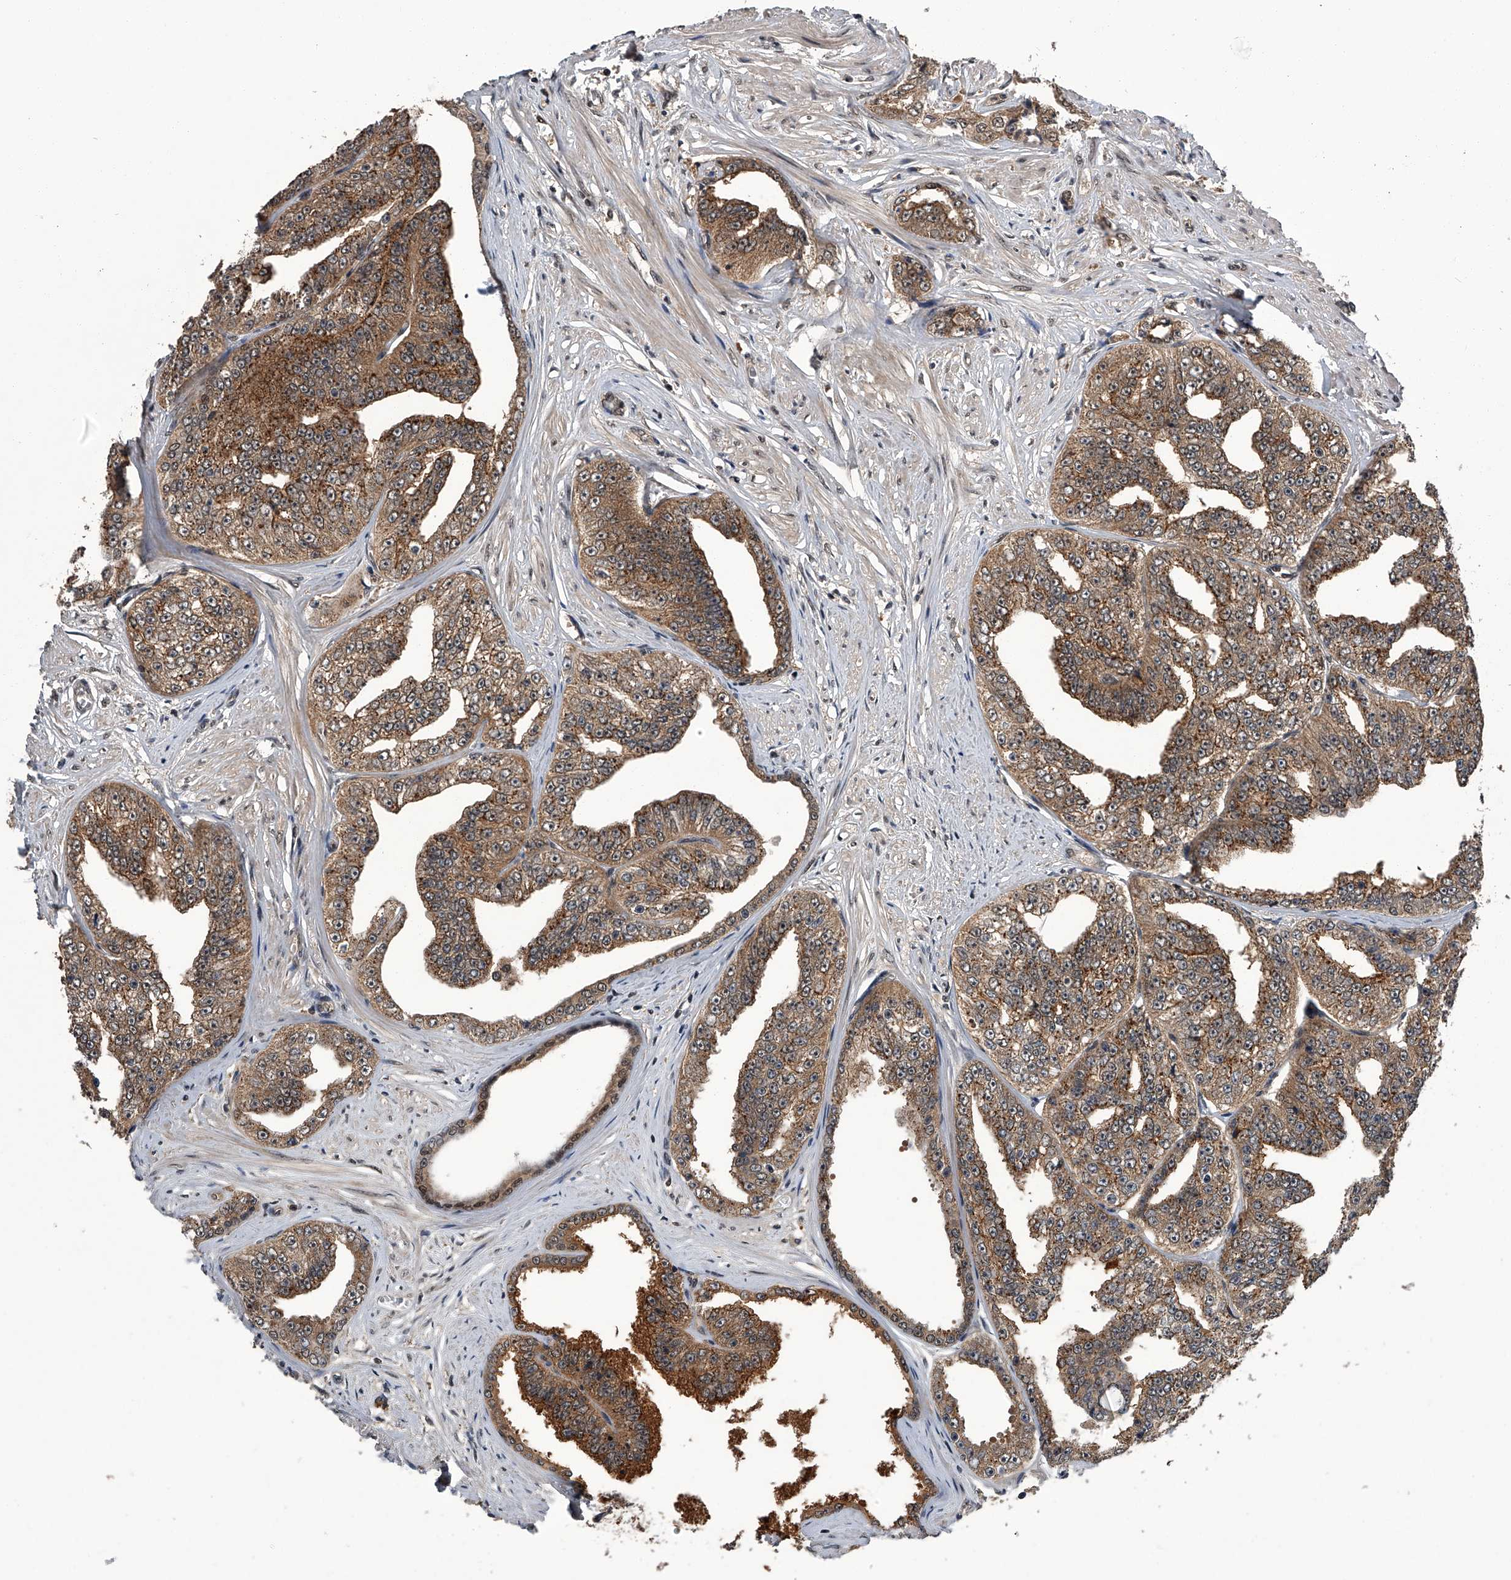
{"staining": {"intensity": "moderate", "quantity": ">75%", "location": "cytoplasmic/membranous,nuclear"}, "tissue": "prostate cancer", "cell_type": "Tumor cells", "image_type": "cancer", "snomed": [{"axis": "morphology", "description": "Adenocarcinoma, High grade"}, {"axis": "topography", "description": "Prostate"}], "caption": "This is a photomicrograph of IHC staining of prostate cancer, which shows moderate positivity in the cytoplasmic/membranous and nuclear of tumor cells.", "gene": "SLC12A8", "patient": {"sex": "male", "age": 71}}